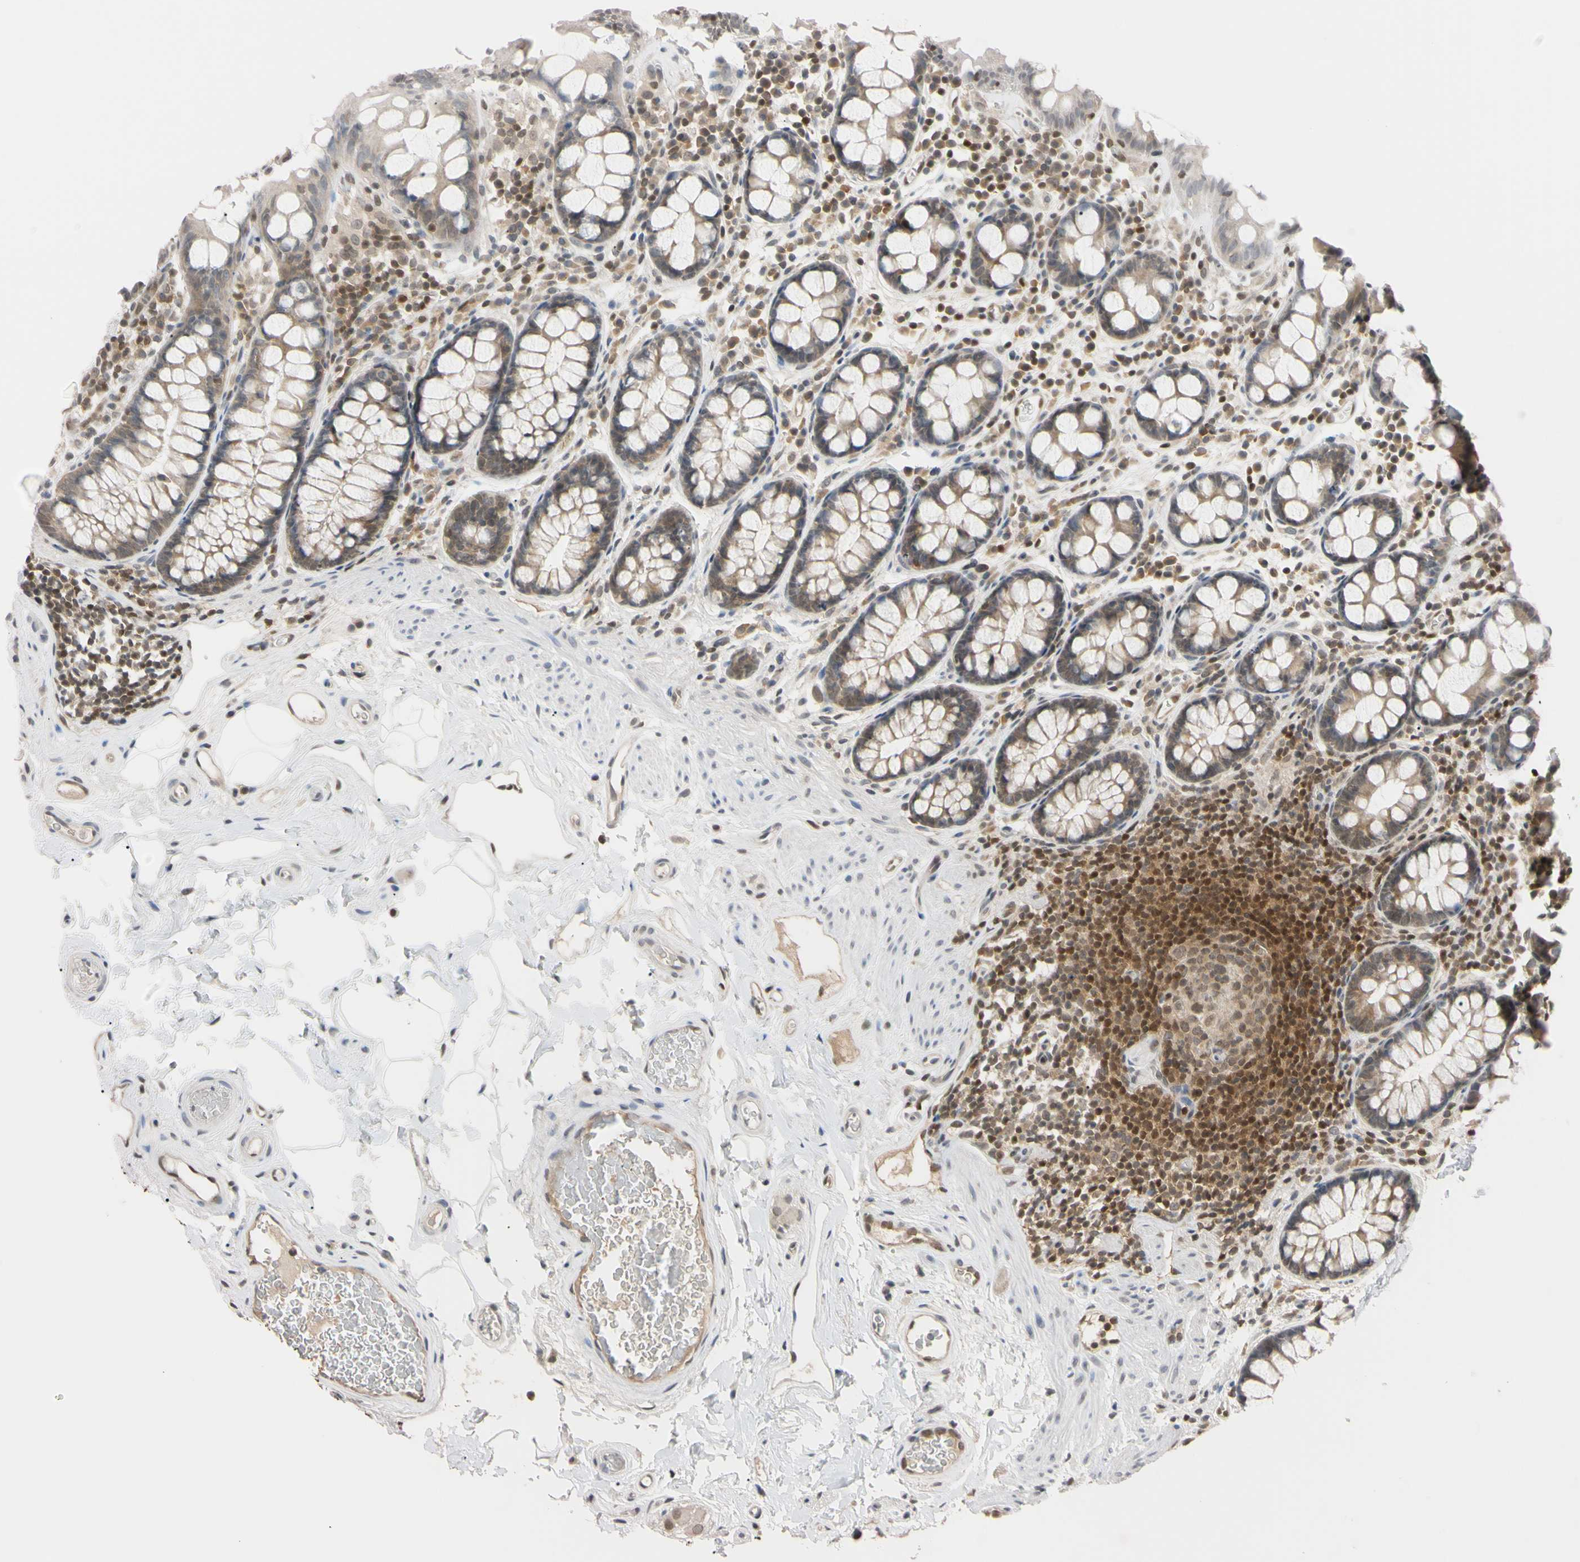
{"staining": {"intensity": "weak", "quantity": ">75%", "location": "cytoplasmic/membranous,nuclear"}, "tissue": "colon", "cell_type": "Endothelial cells", "image_type": "normal", "snomed": [{"axis": "morphology", "description": "Normal tissue, NOS"}, {"axis": "topography", "description": "Colon"}], "caption": "Immunohistochemical staining of unremarkable human colon reveals low levels of weak cytoplasmic/membranous,nuclear expression in about >75% of endothelial cells. The staining is performed using DAB brown chromogen to label protein expression. The nuclei are counter-stained blue using hematoxylin.", "gene": "UBE2I", "patient": {"sex": "female", "age": 80}}